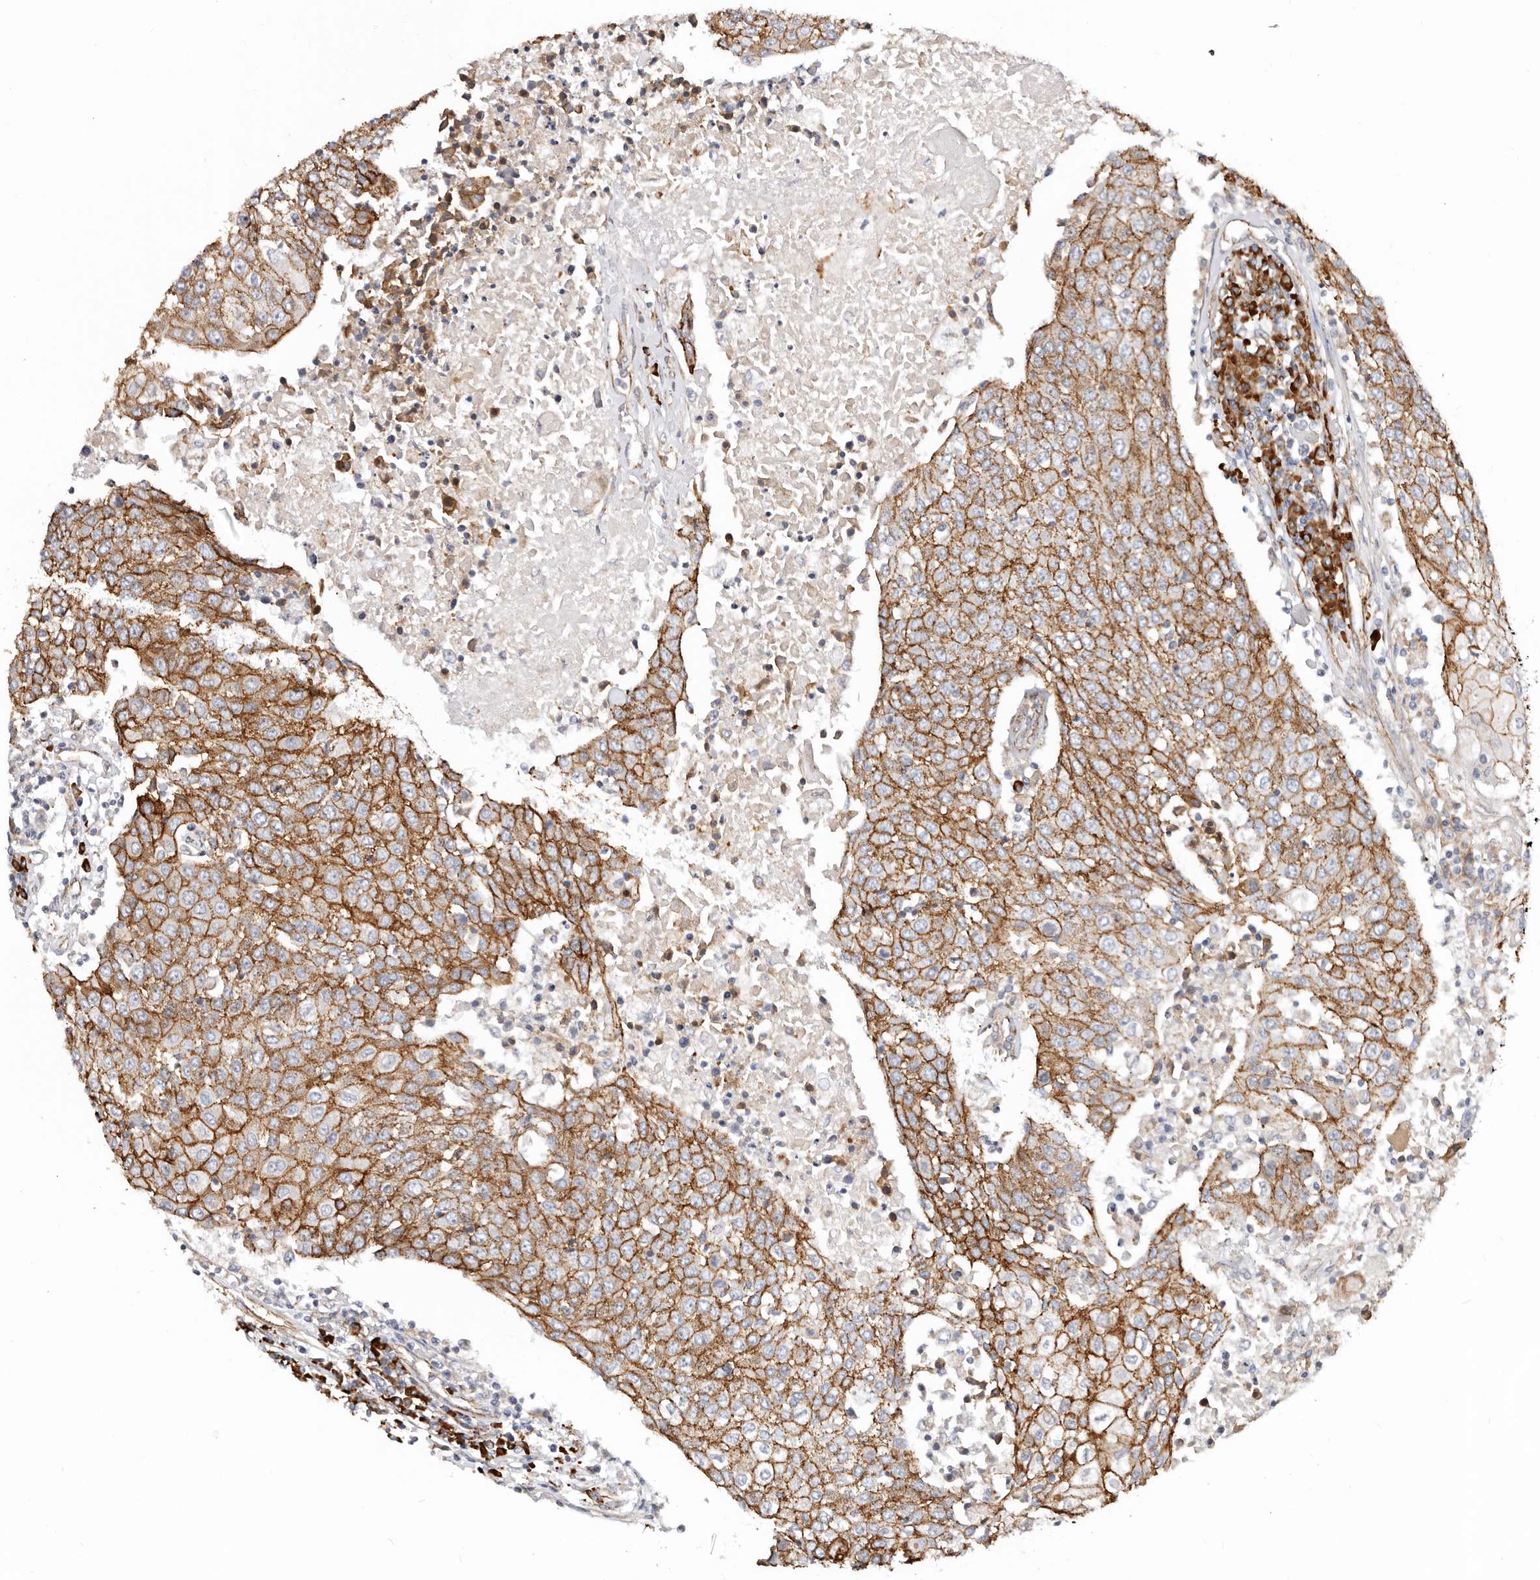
{"staining": {"intensity": "strong", "quantity": ">75%", "location": "cytoplasmic/membranous"}, "tissue": "urothelial cancer", "cell_type": "Tumor cells", "image_type": "cancer", "snomed": [{"axis": "morphology", "description": "Urothelial carcinoma, High grade"}, {"axis": "topography", "description": "Urinary bladder"}], "caption": "DAB immunohistochemical staining of urothelial cancer demonstrates strong cytoplasmic/membranous protein expression in approximately >75% of tumor cells.", "gene": "CTNNB1", "patient": {"sex": "female", "age": 85}}